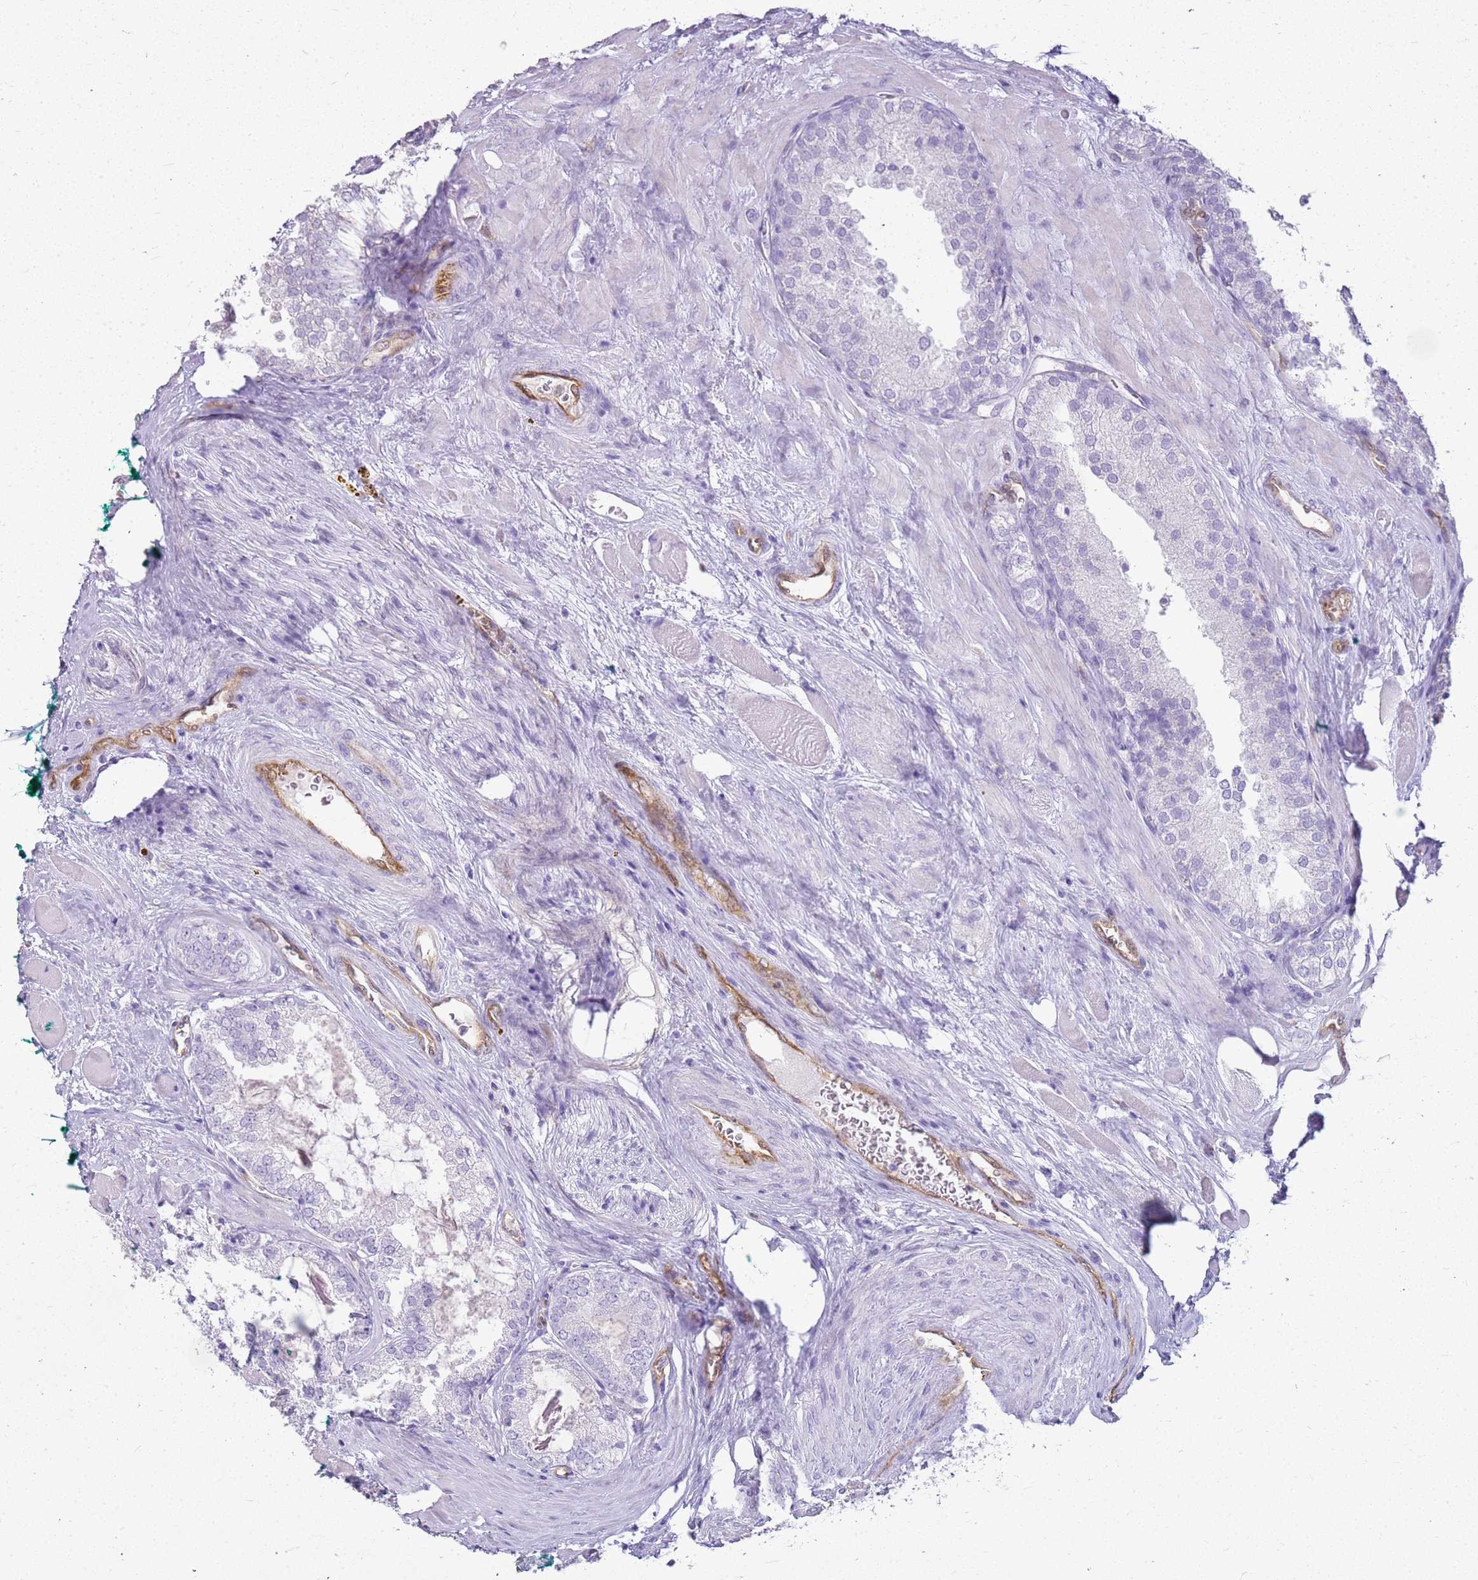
{"staining": {"intensity": "negative", "quantity": "none", "location": "none"}, "tissue": "prostate cancer", "cell_type": "Tumor cells", "image_type": "cancer", "snomed": [{"axis": "morphology", "description": "Adenocarcinoma, Low grade"}, {"axis": "topography", "description": "Prostate"}], "caption": "The image reveals no significant staining in tumor cells of adenocarcinoma (low-grade) (prostate).", "gene": "SULT1E1", "patient": {"sex": "male", "age": 67}}